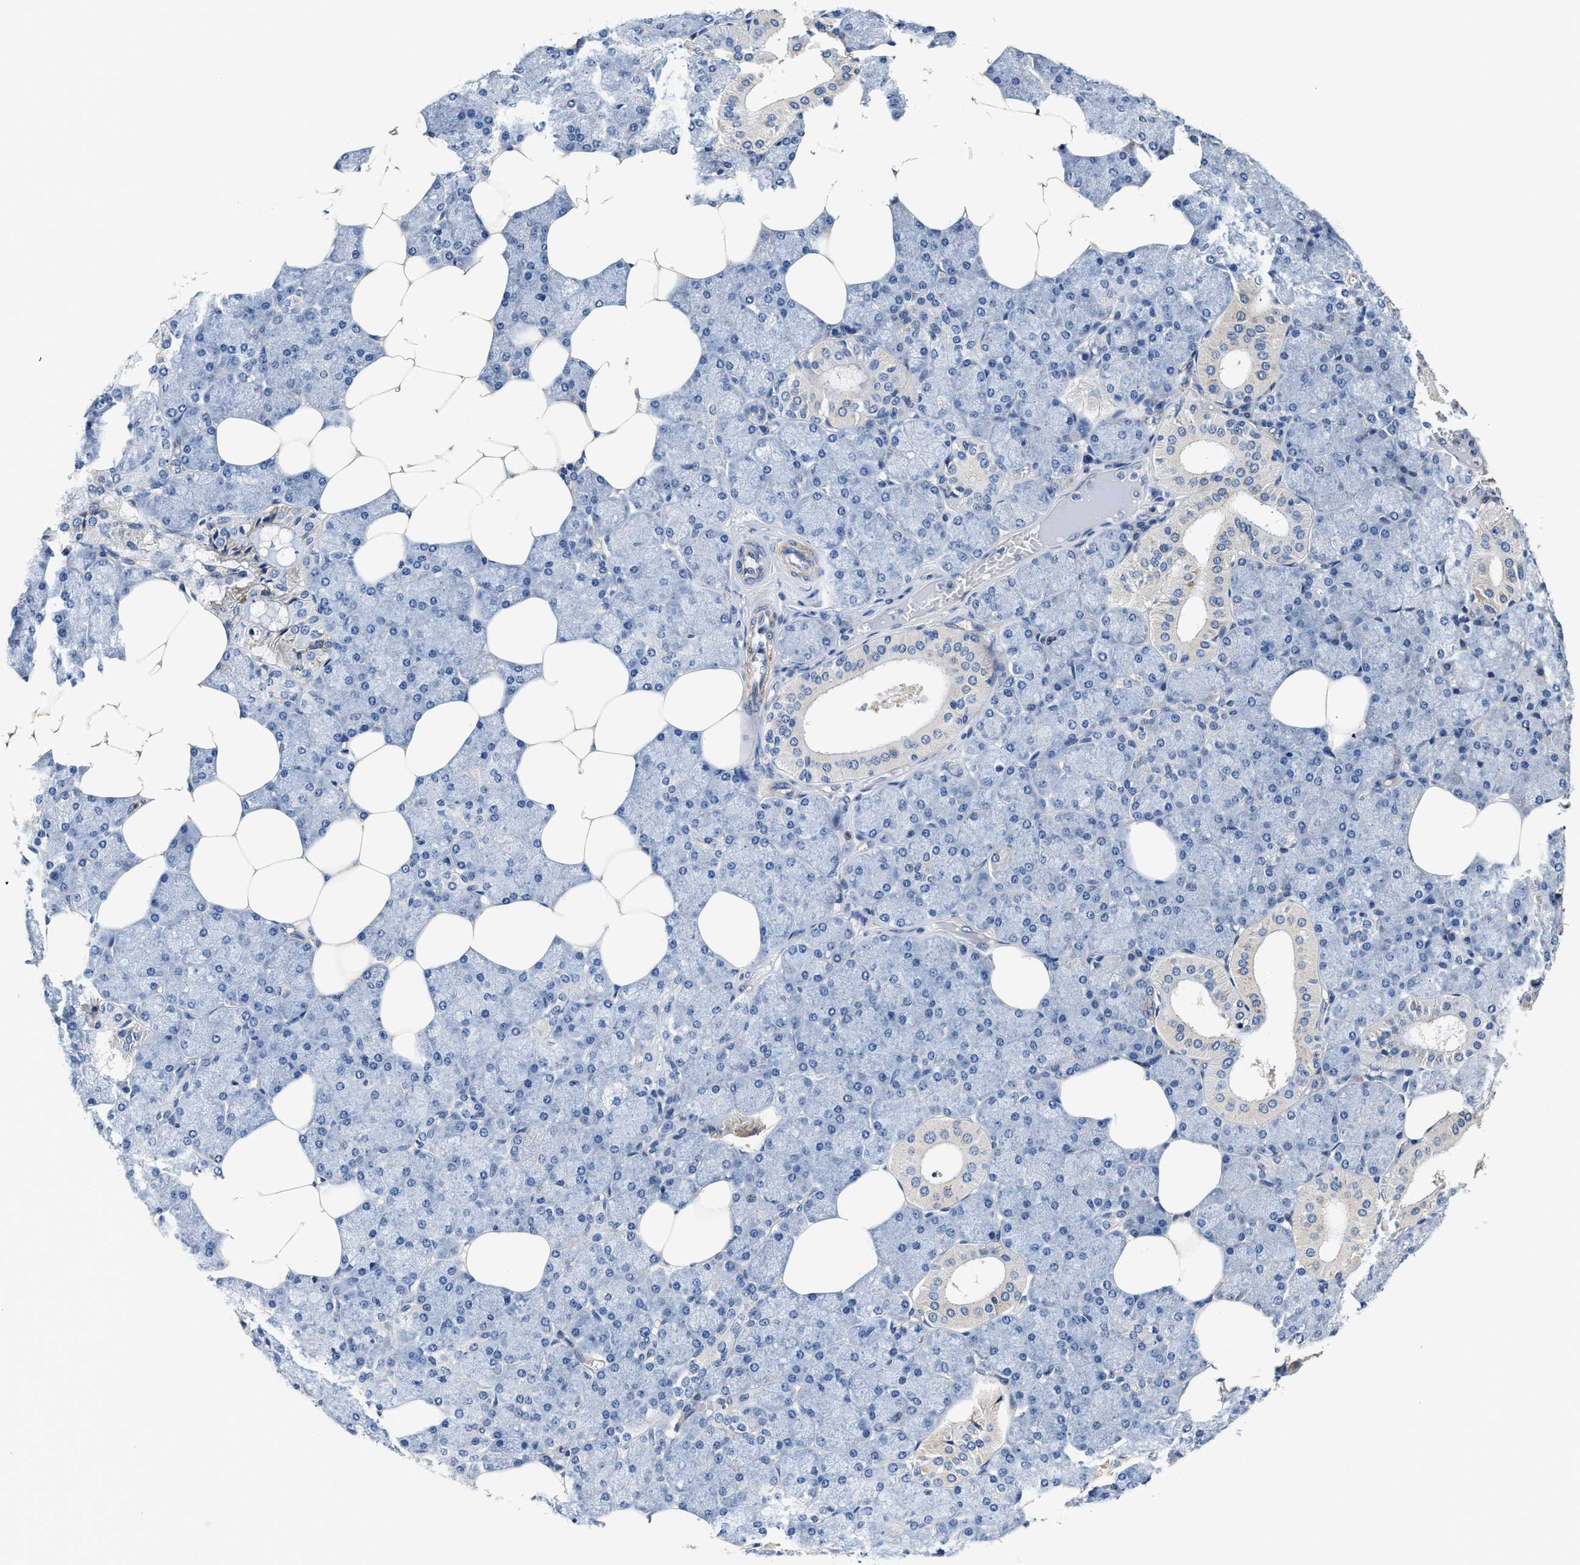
{"staining": {"intensity": "weak", "quantity": "<25%", "location": "cytoplasmic/membranous"}, "tissue": "salivary gland", "cell_type": "Glandular cells", "image_type": "normal", "snomed": [{"axis": "morphology", "description": "Normal tissue, NOS"}, {"axis": "topography", "description": "Salivary gland"}], "caption": "High power microscopy micrograph of an immunohistochemistry histopathology image of normal salivary gland, revealing no significant staining in glandular cells.", "gene": "TEX2", "patient": {"sex": "male", "age": 62}}